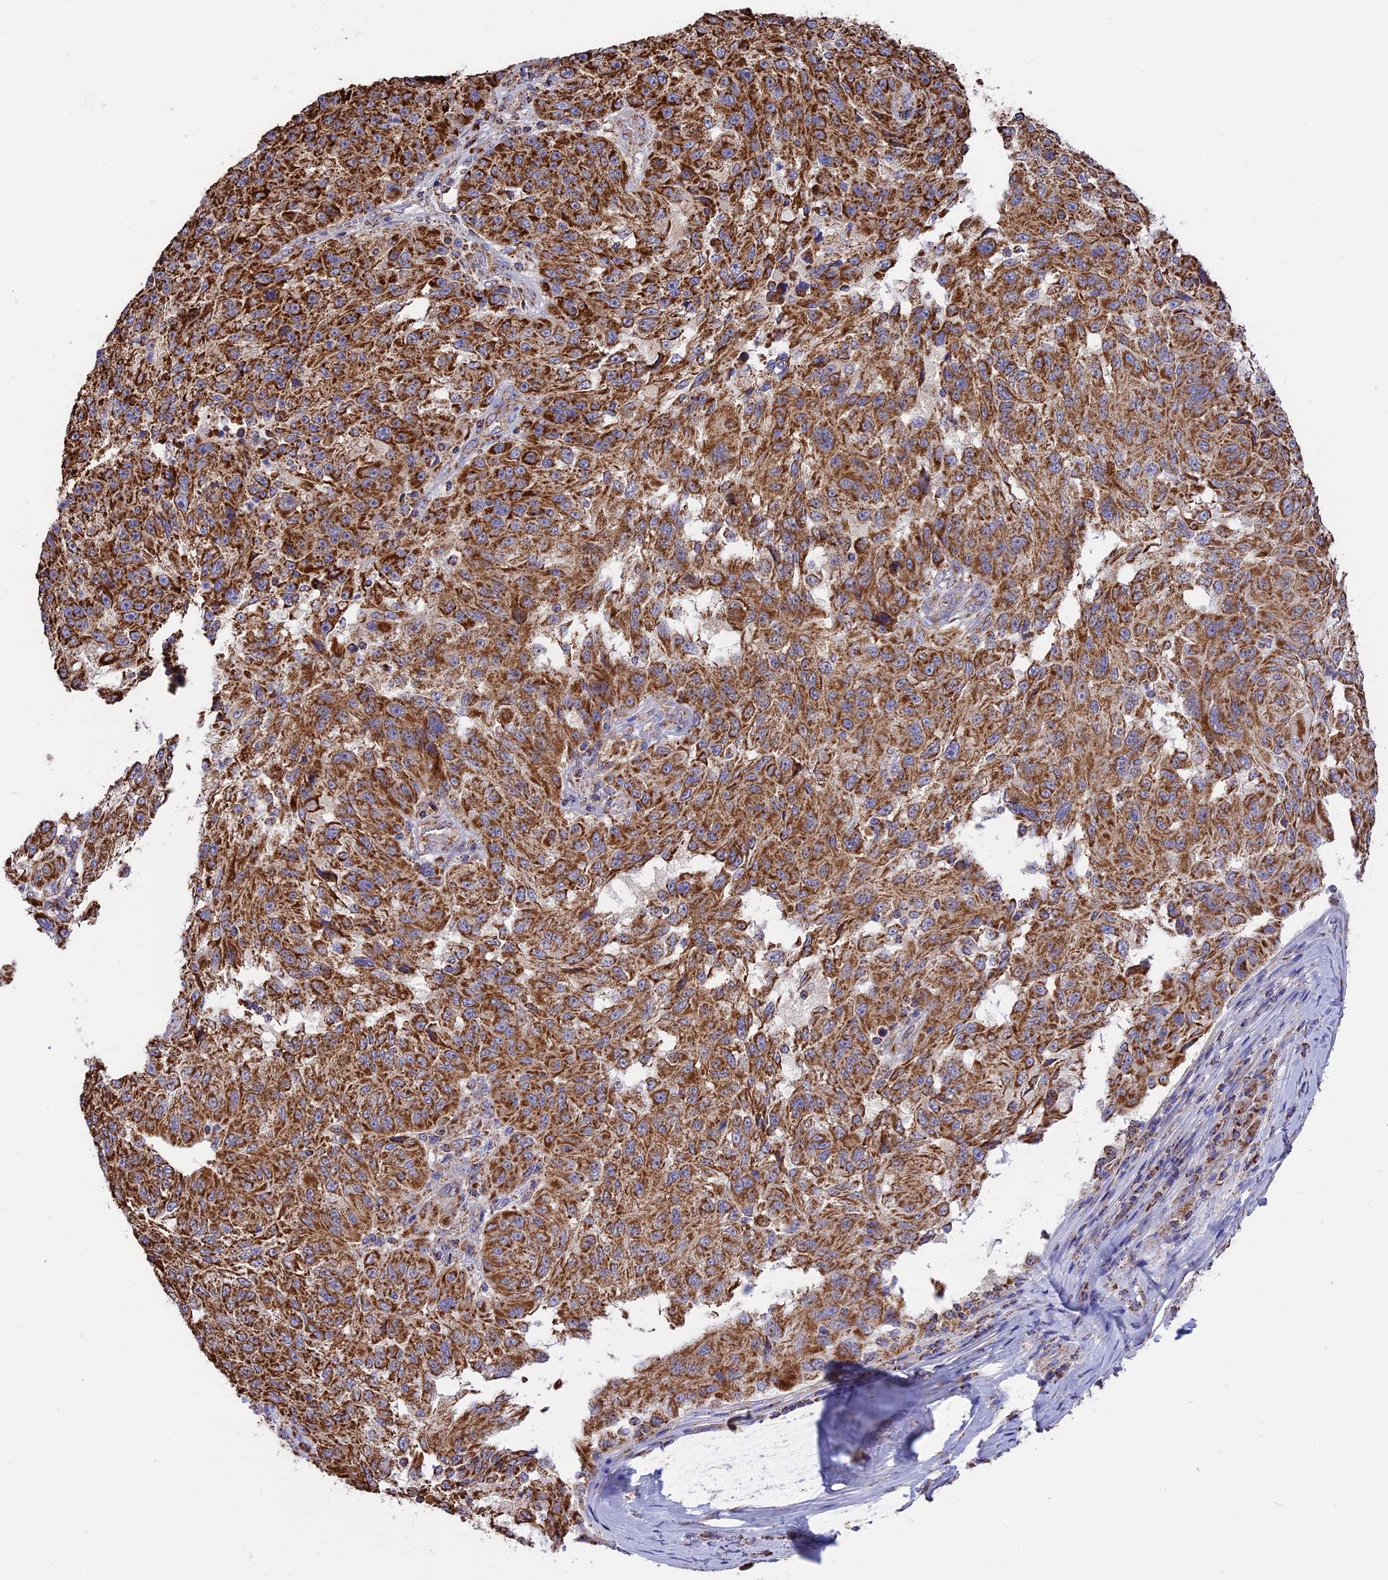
{"staining": {"intensity": "strong", "quantity": ">75%", "location": "cytoplasmic/membranous"}, "tissue": "melanoma", "cell_type": "Tumor cells", "image_type": "cancer", "snomed": [{"axis": "morphology", "description": "Malignant melanoma, NOS"}, {"axis": "topography", "description": "Skin"}], "caption": "Human malignant melanoma stained with a protein marker demonstrates strong staining in tumor cells.", "gene": "TTC4", "patient": {"sex": "male", "age": 53}}